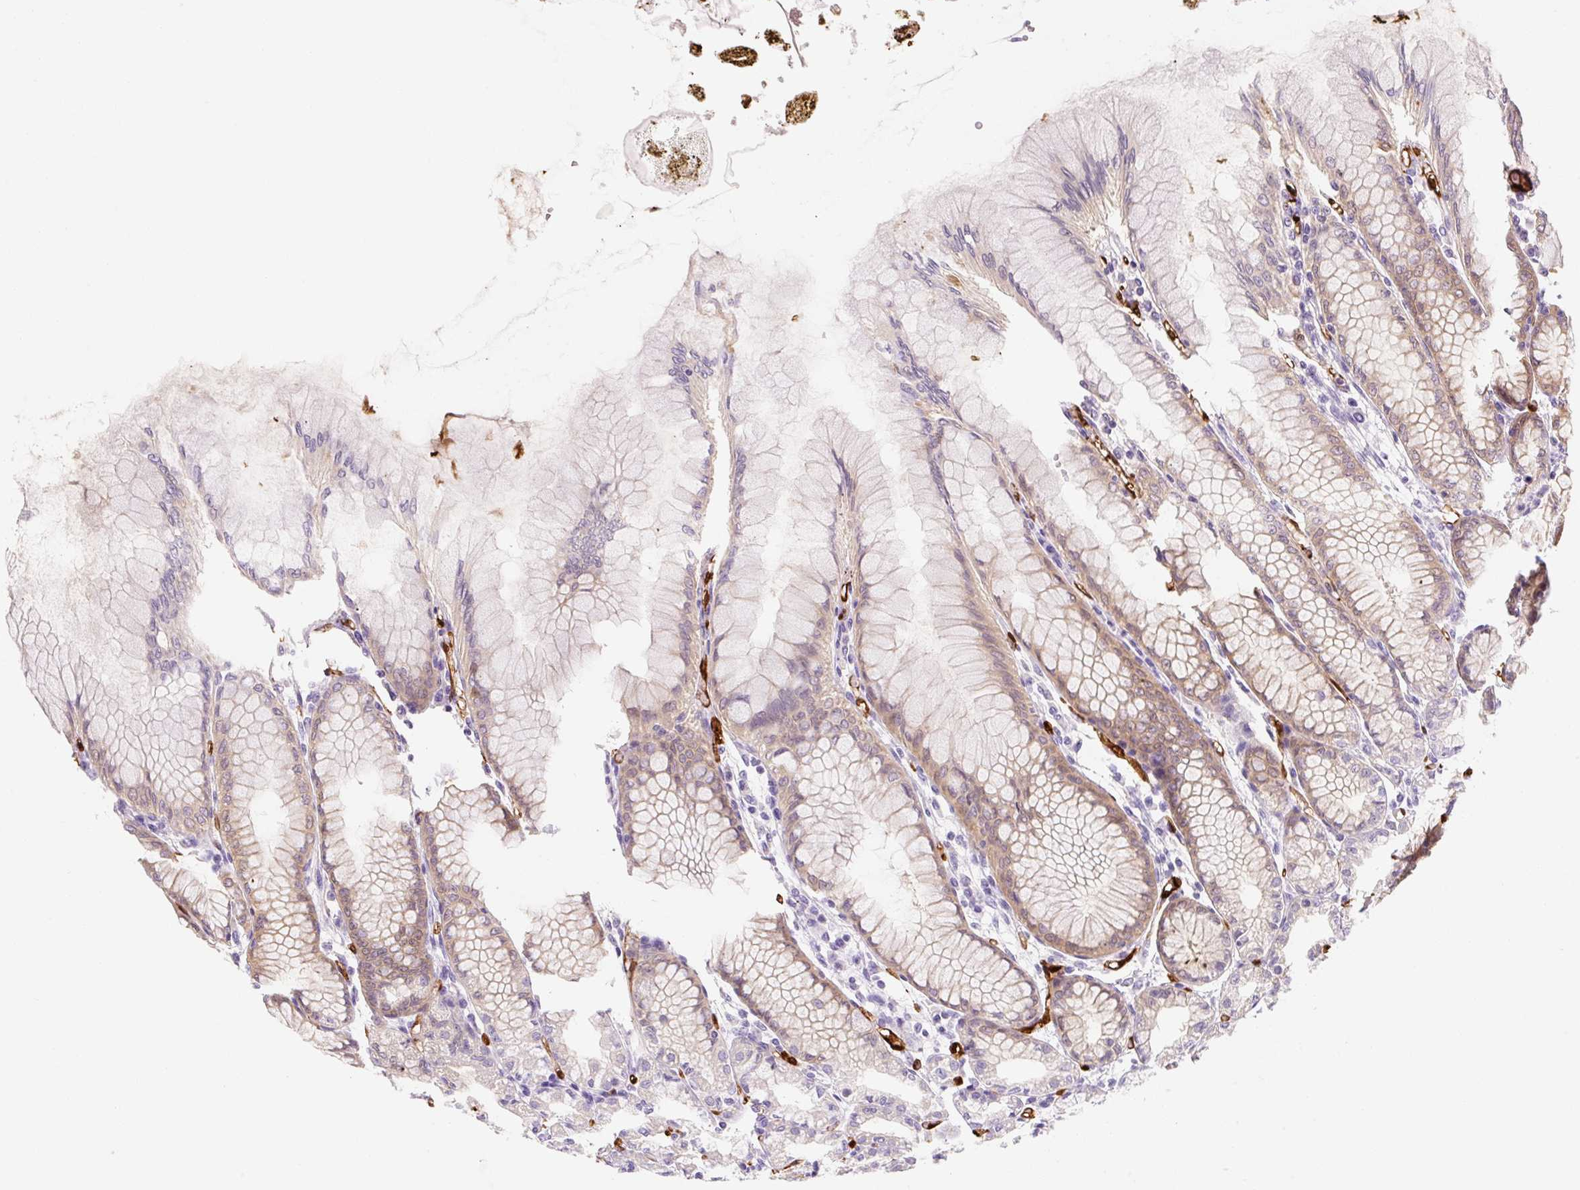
{"staining": {"intensity": "moderate", "quantity": "<25%", "location": "cytoplasmic/membranous"}, "tissue": "stomach", "cell_type": "Glandular cells", "image_type": "normal", "snomed": [{"axis": "morphology", "description": "Normal tissue, NOS"}, {"axis": "topography", "description": "Stomach"}], "caption": "Immunohistochemical staining of normal stomach reveals moderate cytoplasmic/membranous protein positivity in about <25% of glandular cells.", "gene": "FABP5", "patient": {"sex": "female", "age": 57}}